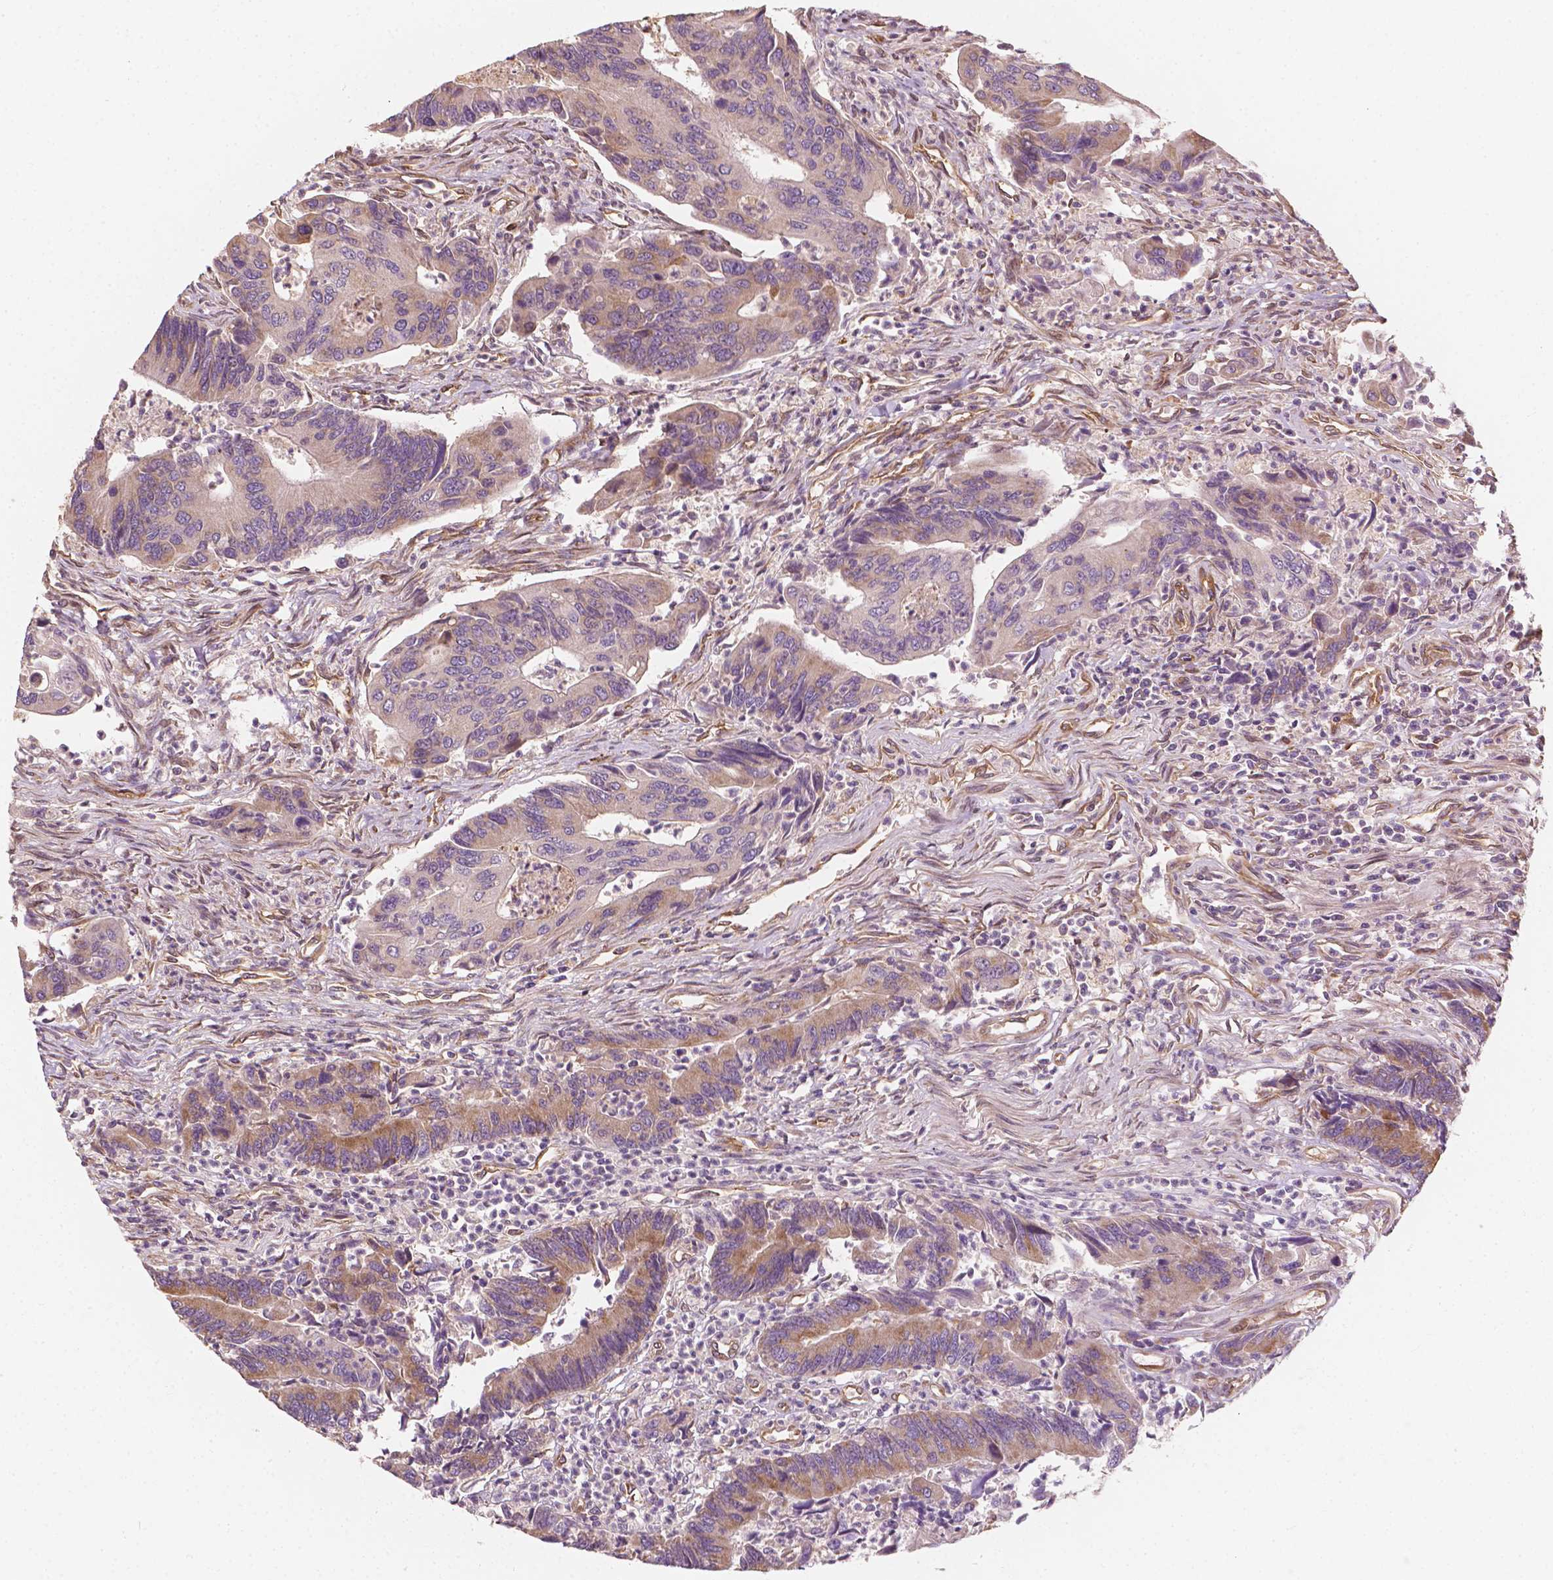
{"staining": {"intensity": "moderate", "quantity": ">75%", "location": "cytoplasmic/membranous"}, "tissue": "colorectal cancer", "cell_type": "Tumor cells", "image_type": "cancer", "snomed": [{"axis": "morphology", "description": "Adenocarcinoma, NOS"}, {"axis": "topography", "description": "Colon"}], "caption": "Protein positivity by immunohistochemistry (IHC) shows moderate cytoplasmic/membranous positivity in approximately >75% of tumor cells in adenocarcinoma (colorectal).", "gene": "G3BP1", "patient": {"sex": "female", "age": 67}}